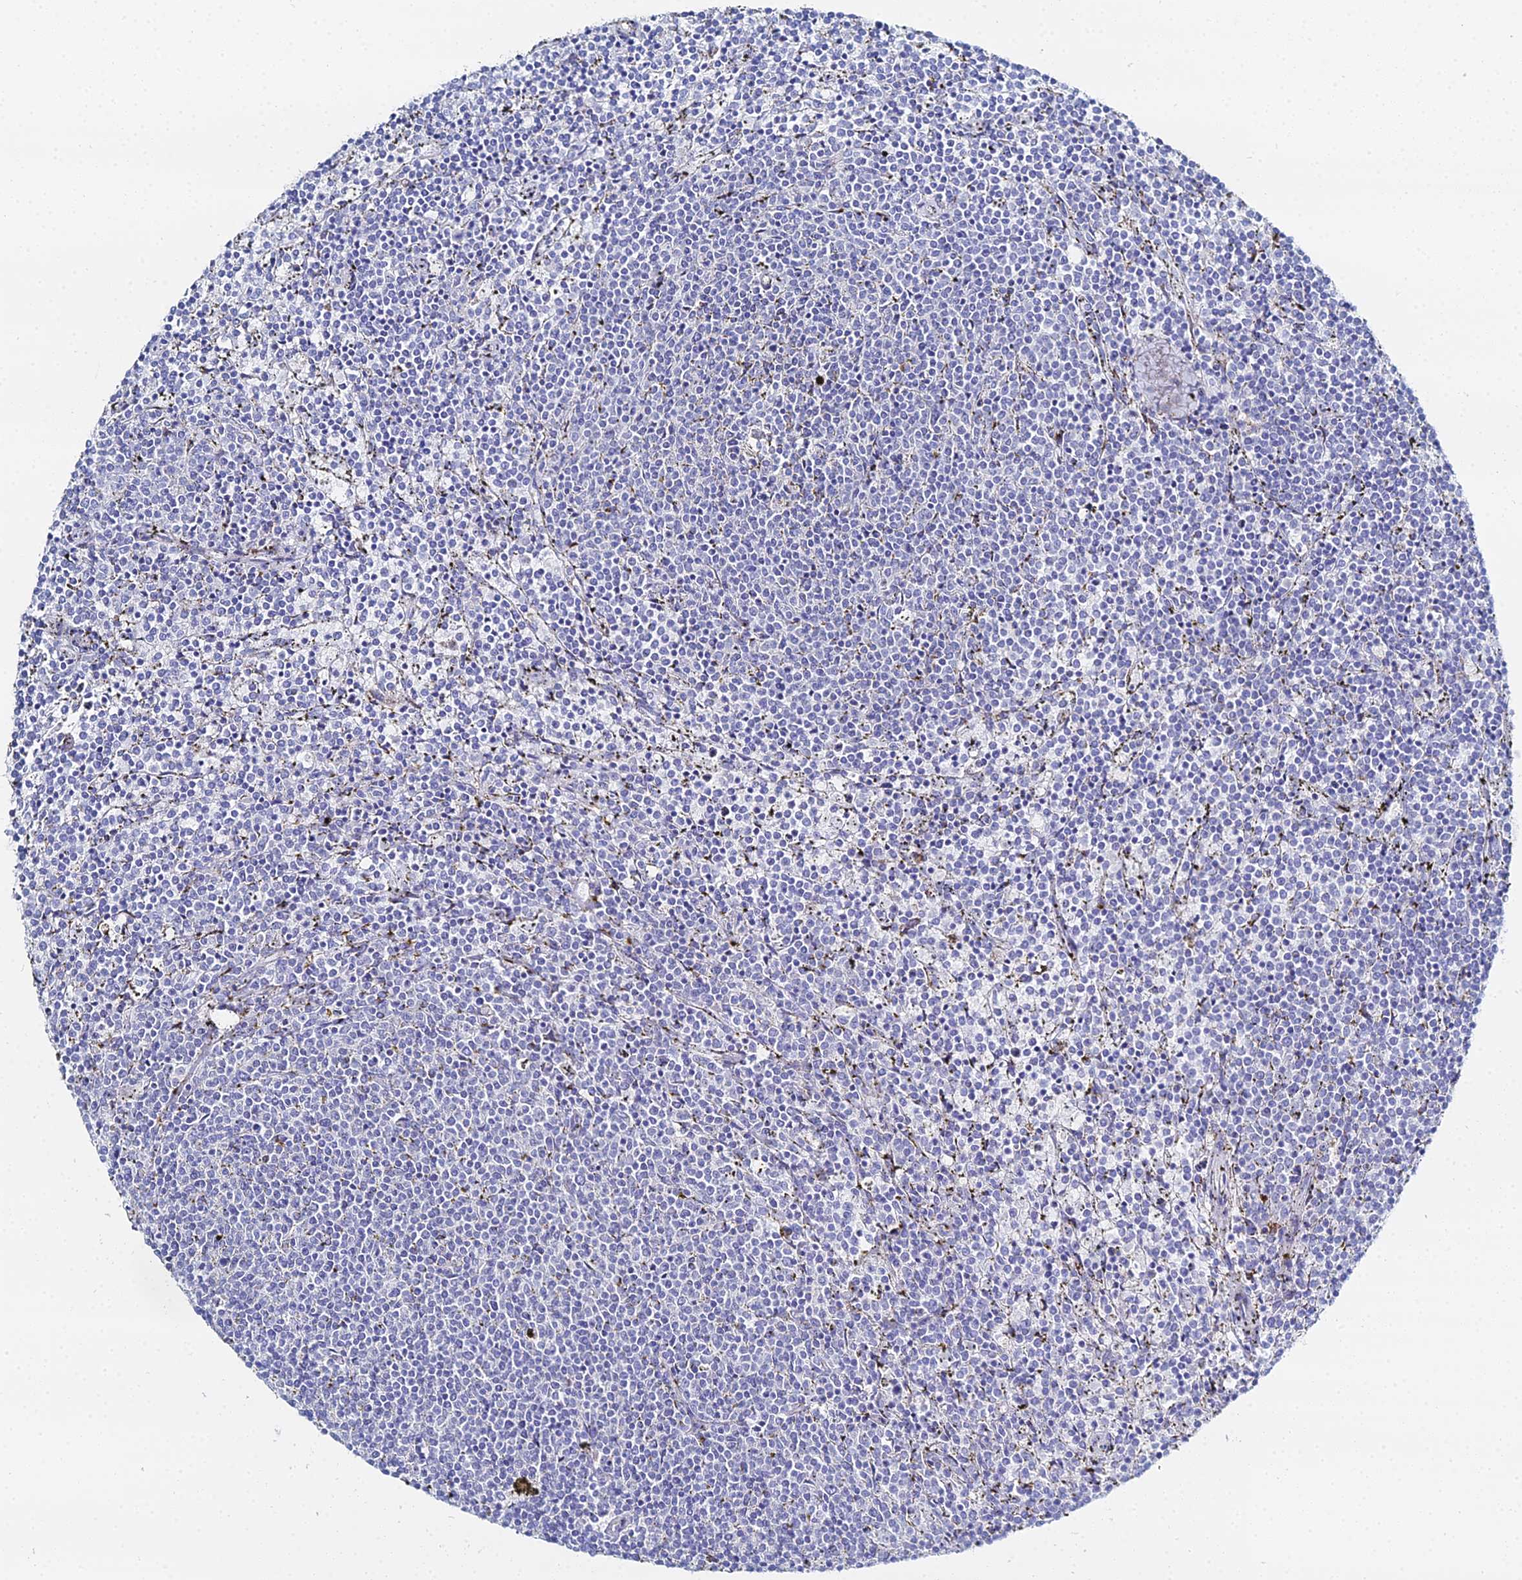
{"staining": {"intensity": "negative", "quantity": "none", "location": "none"}, "tissue": "lymphoma", "cell_type": "Tumor cells", "image_type": "cancer", "snomed": [{"axis": "morphology", "description": "Malignant lymphoma, non-Hodgkin's type, Low grade"}, {"axis": "topography", "description": "Spleen"}], "caption": "Human lymphoma stained for a protein using immunohistochemistry reveals no staining in tumor cells.", "gene": "DHX34", "patient": {"sex": "female", "age": 50}}